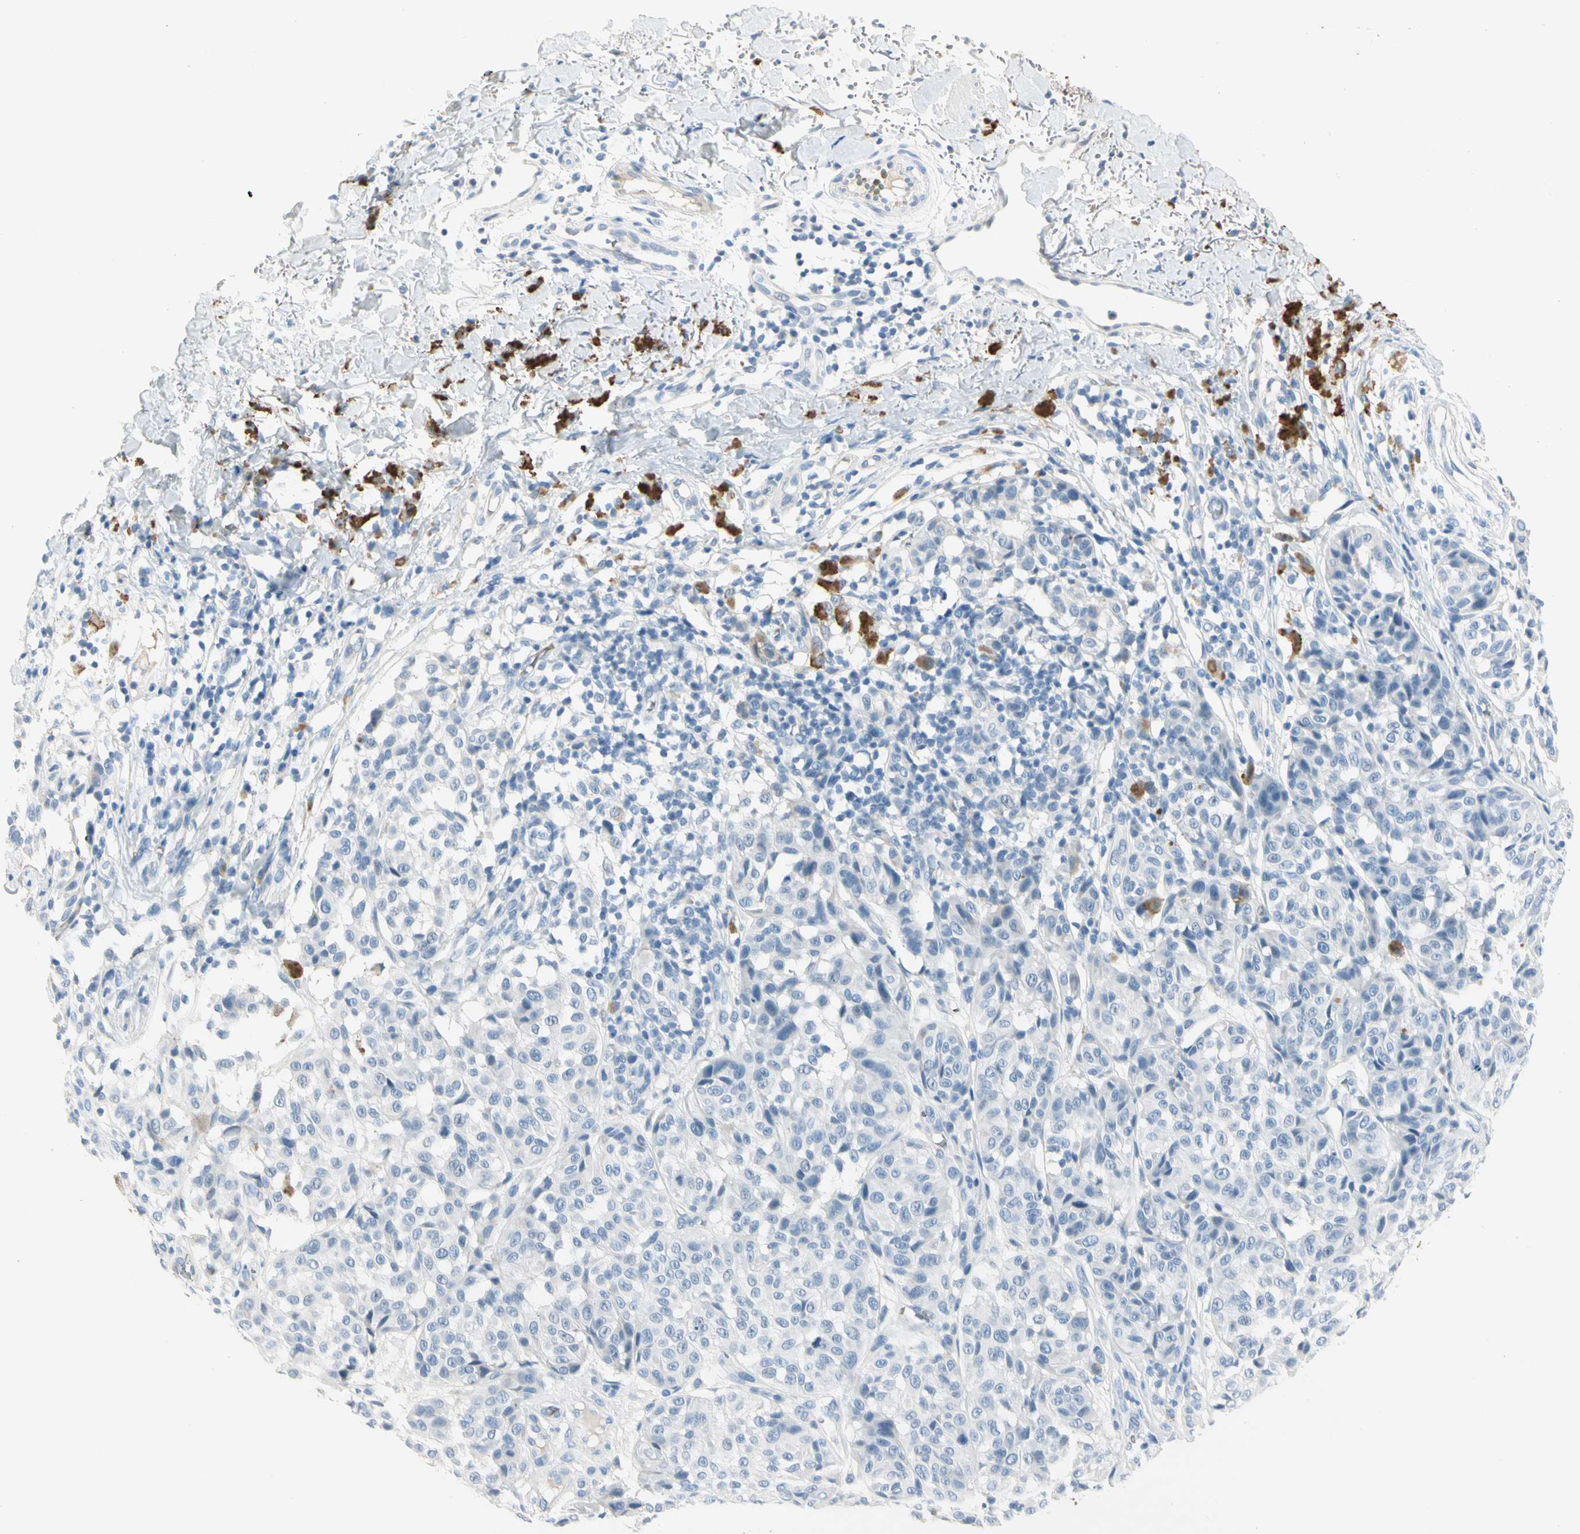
{"staining": {"intensity": "negative", "quantity": "none", "location": "none"}, "tissue": "melanoma", "cell_type": "Tumor cells", "image_type": "cancer", "snomed": [{"axis": "morphology", "description": "Malignant melanoma, NOS"}, {"axis": "topography", "description": "Skin"}], "caption": "Immunohistochemistry (IHC) of melanoma shows no positivity in tumor cells. (DAB (3,3'-diaminobenzidine) IHC with hematoxylin counter stain).", "gene": "CA1", "patient": {"sex": "female", "age": 46}}